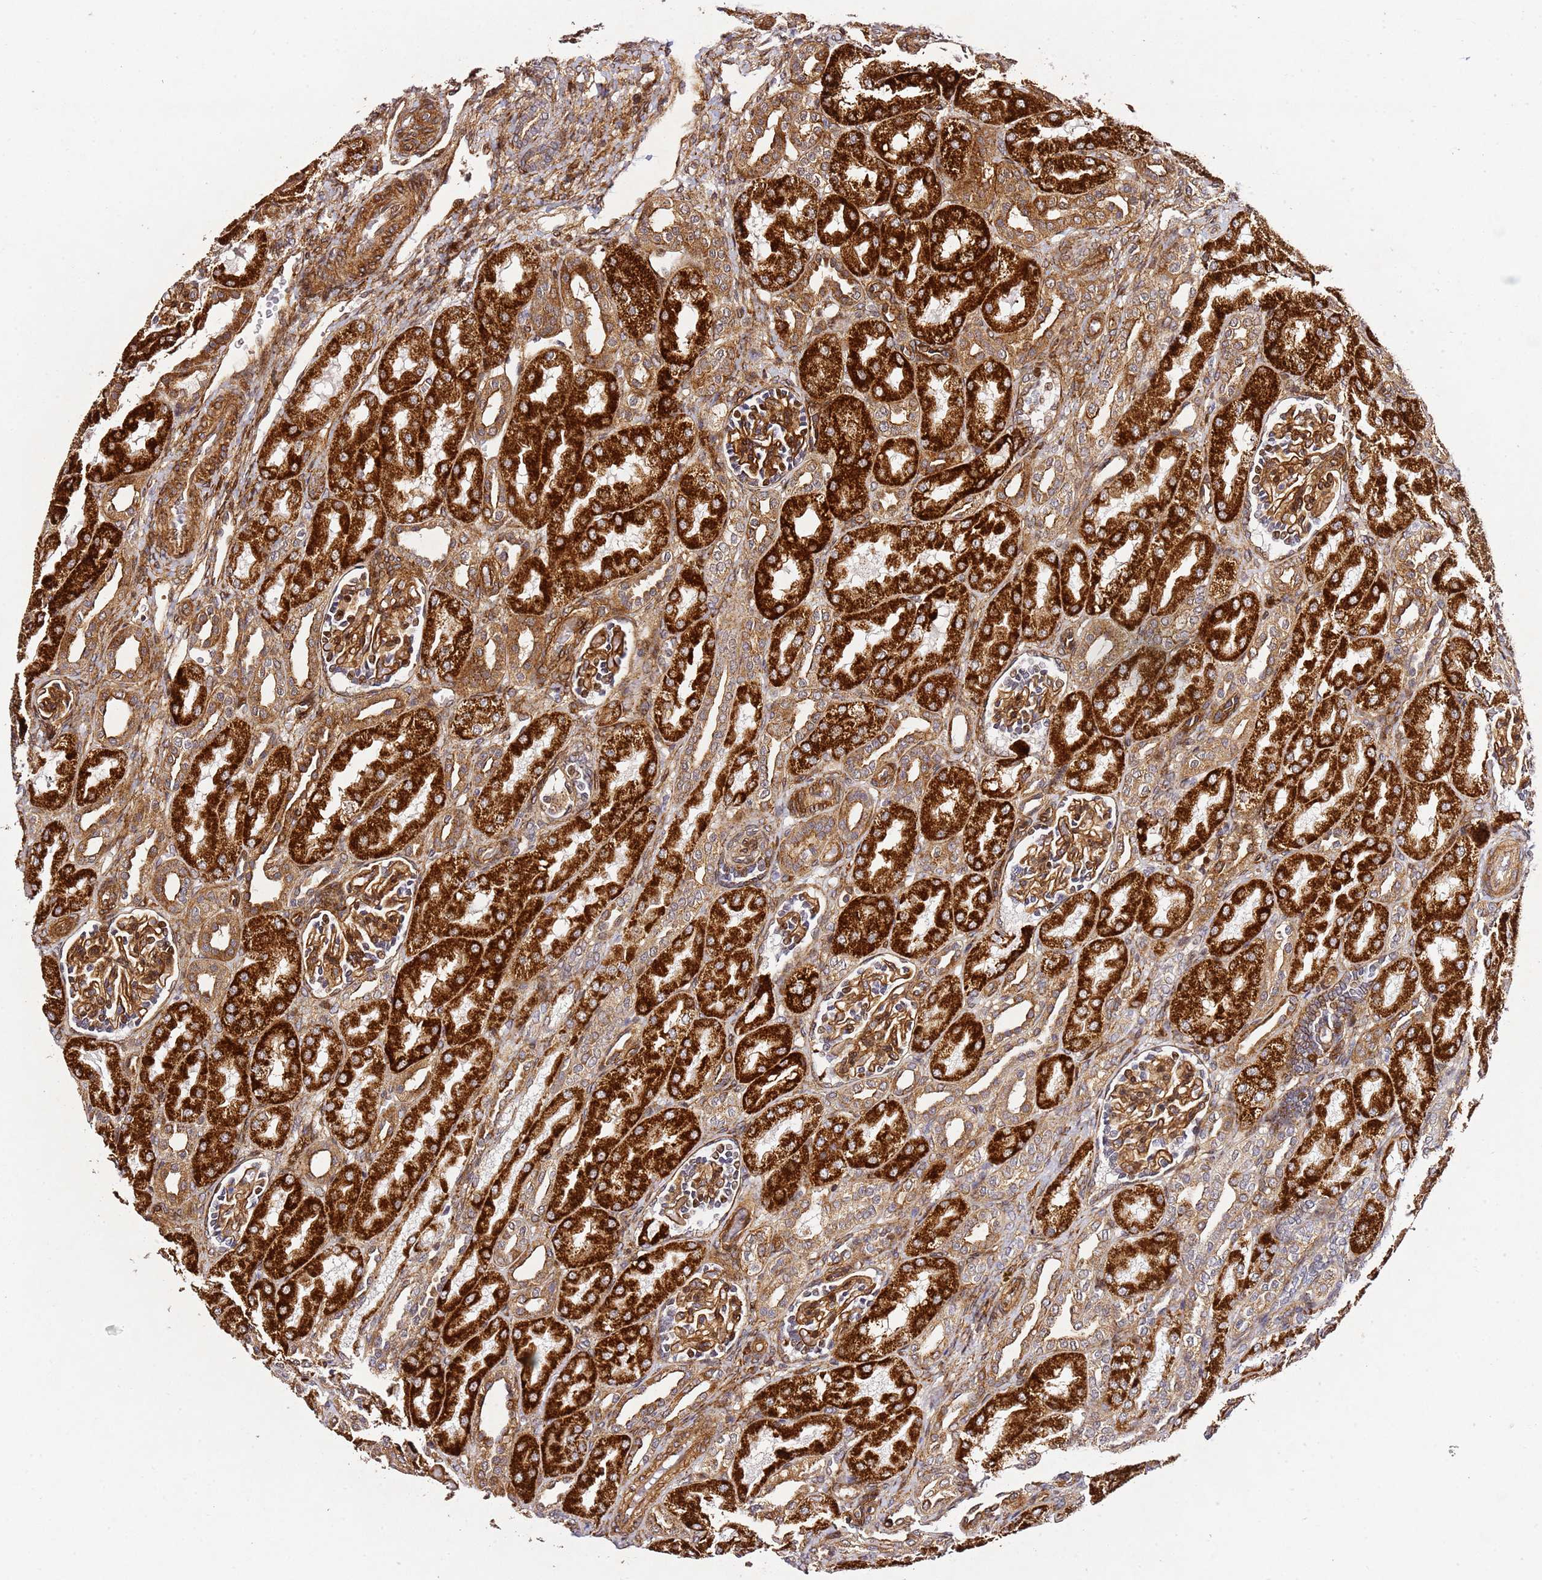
{"staining": {"intensity": "moderate", "quantity": ">75%", "location": "cytoplasmic/membranous,nuclear"}, "tissue": "kidney", "cell_type": "Cells in glomeruli", "image_type": "normal", "snomed": [{"axis": "morphology", "description": "Normal tissue, NOS"}, {"axis": "morphology", "description": "Neoplasm, malignant, NOS"}, {"axis": "topography", "description": "Kidney"}], "caption": "Kidney stained with immunohistochemistry (IHC) exhibits moderate cytoplasmic/membranous,nuclear positivity in approximately >75% of cells in glomeruli.", "gene": "ZNF296", "patient": {"sex": "female", "age": 1}}